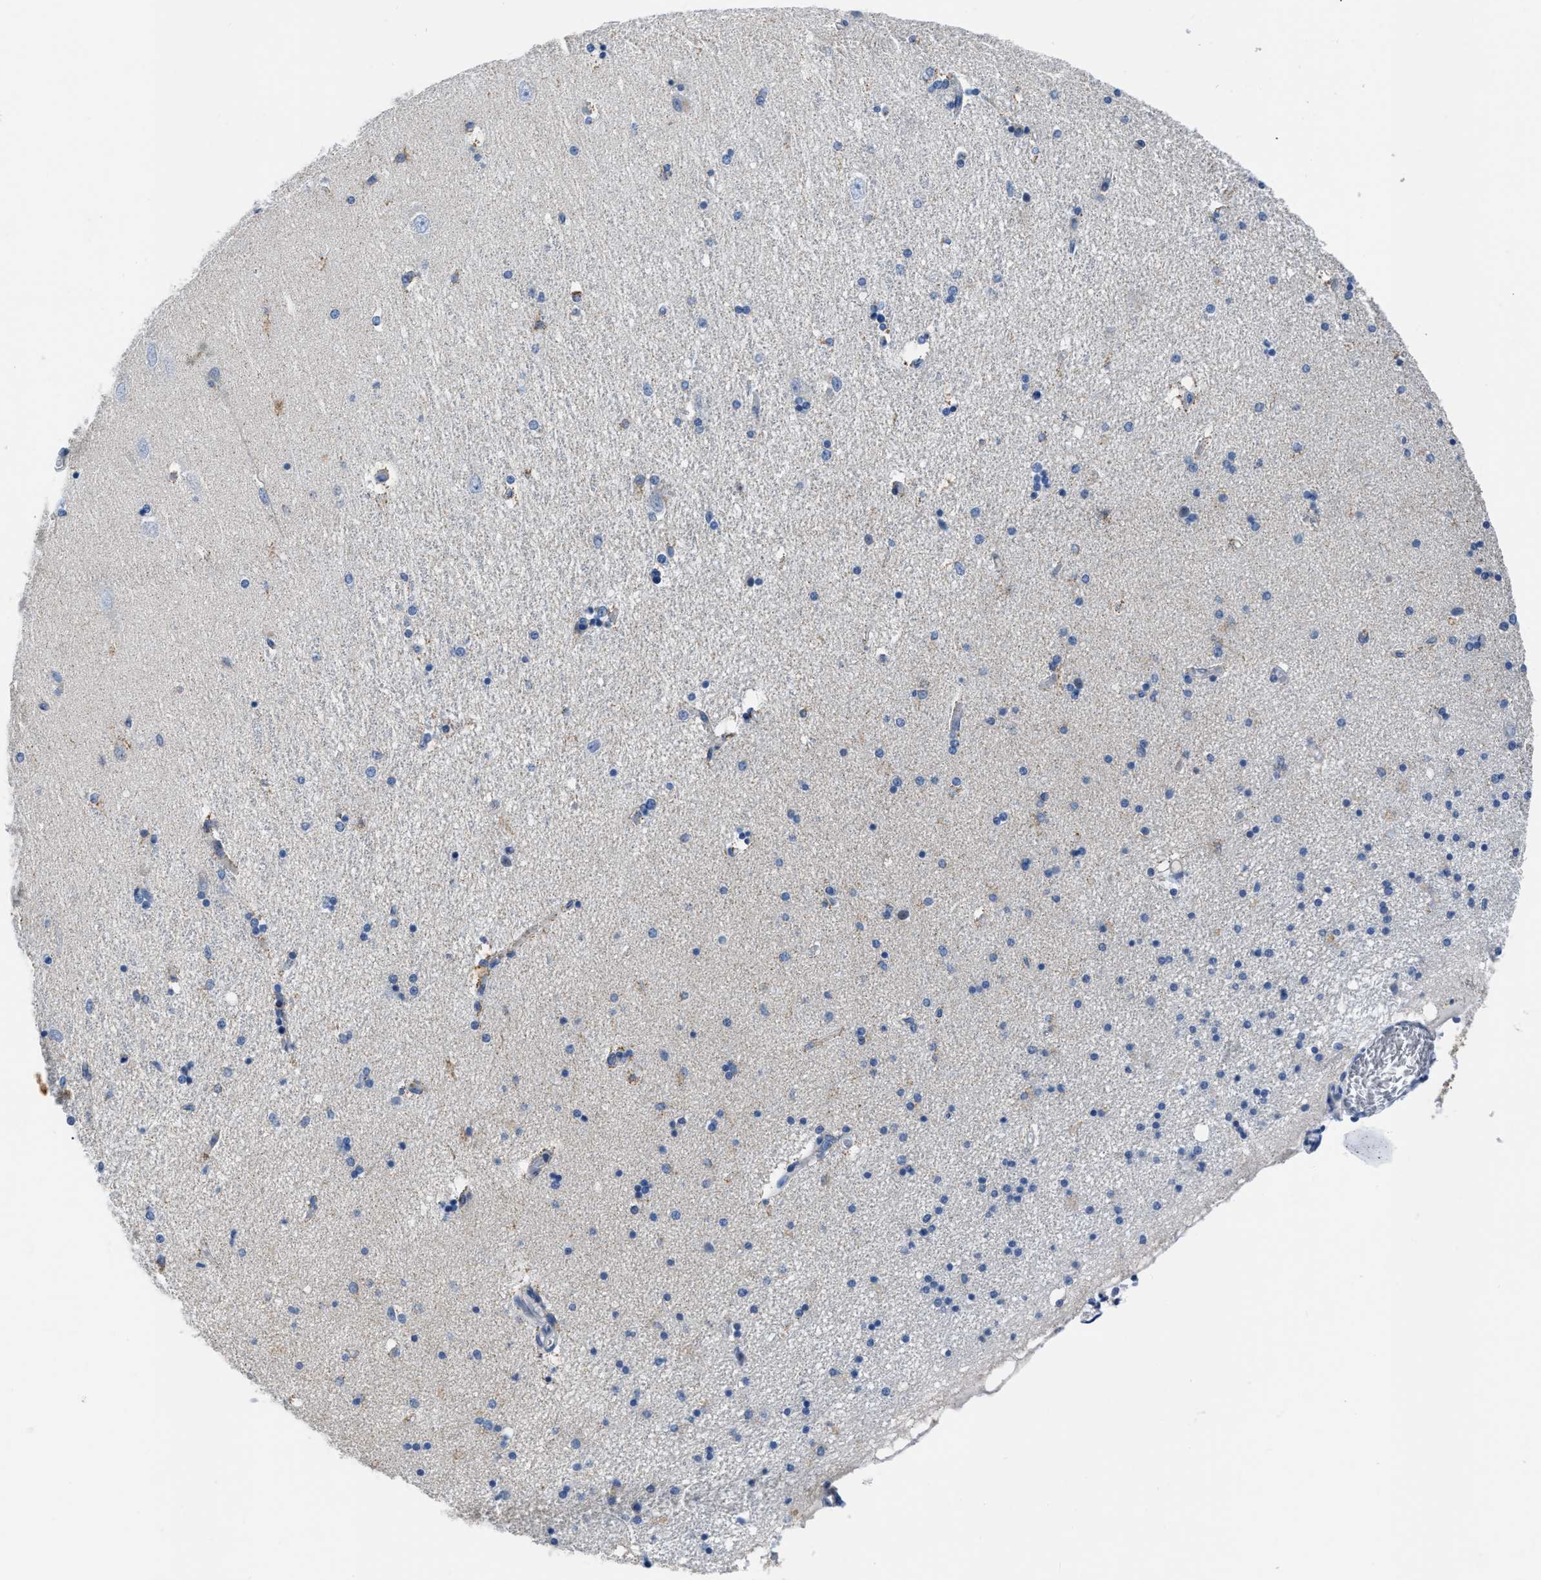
{"staining": {"intensity": "negative", "quantity": "none", "location": "none"}, "tissue": "hippocampus", "cell_type": "Glial cells", "image_type": "normal", "snomed": [{"axis": "morphology", "description": "Normal tissue, NOS"}, {"axis": "topography", "description": "Hippocampus"}], "caption": "Immunohistochemical staining of benign human hippocampus shows no significant expression in glial cells.", "gene": "ETFA", "patient": {"sex": "female", "age": 54}}